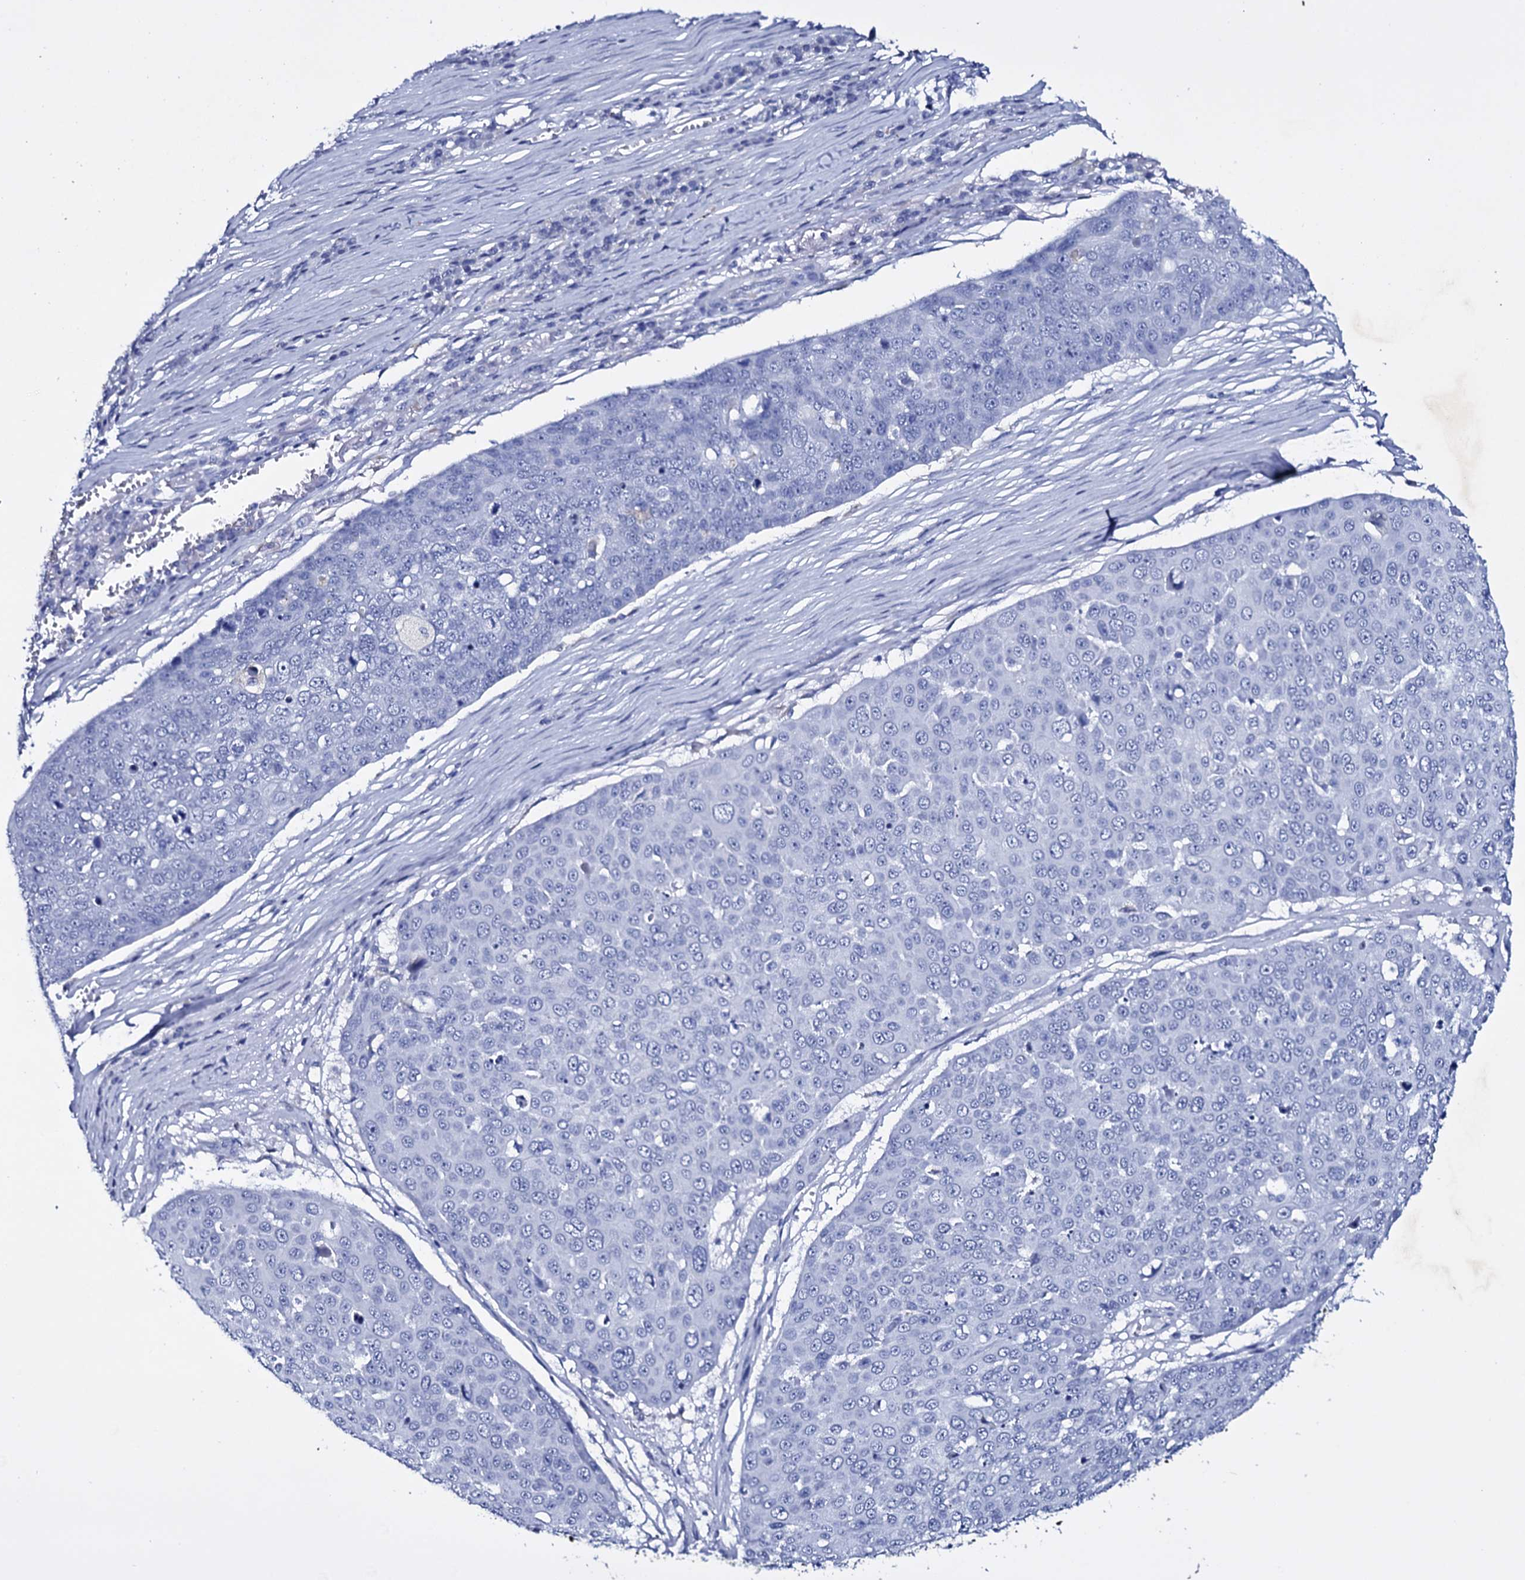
{"staining": {"intensity": "negative", "quantity": "none", "location": "none"}, "tissue": "skin cancer", "cell_type": "Tumor cells", "image_type": "cancer", "snomed": [{"axis": "morphology", "description": "Squamous cell carcinoma, NOS"}, {"axis": "topography", "description": "Skin"}], "caption": "Immunohistochemistry (IHC) histopathology image of neoplastic tissue: human skin cancer (squamous cell carcinoma) stained with DAB (3,3'-diaminobenzidine) reveals no significant protein expression in tumor cells.", "gene": "ITPRID2", "patient": {"sex": "male", "age": 71}}